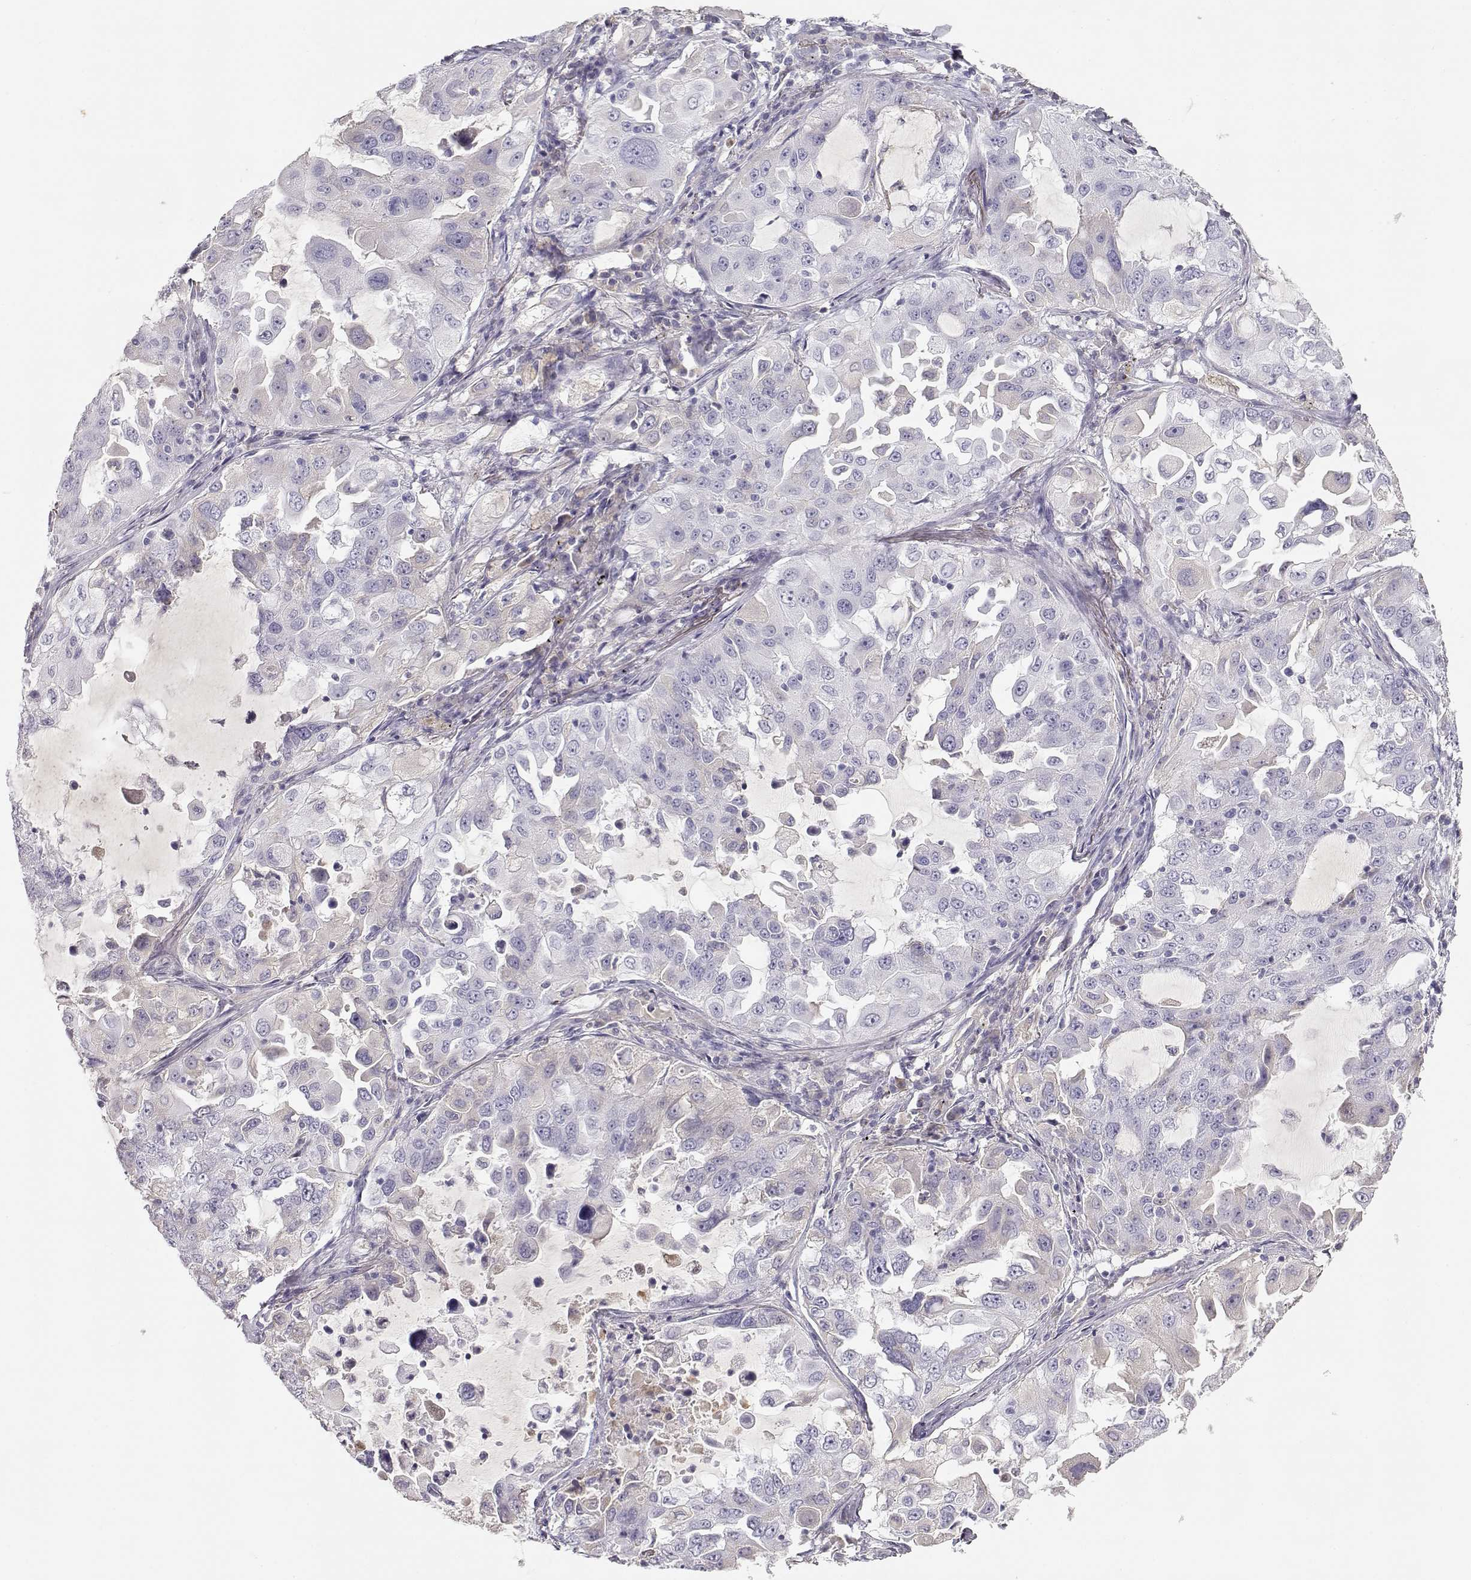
{"staining": {"intensity": "negative", "quantity": "none", "location": "none"}, "tissue": "lung cancer", "cell_type": "Tumor cells", "image_type": "cancer", "snomed": [{"axis": "morphology", "description": "Adenocarcinoma, NOS"}, {"axis": "topography", "description": "Lung"}], "caption": "Protein analysis of lung adenocarcinoma exhibits no significant staining in tumor cells.", "gene": "SLCO6A1", "patient": {"sex": "female", "age": 61}}